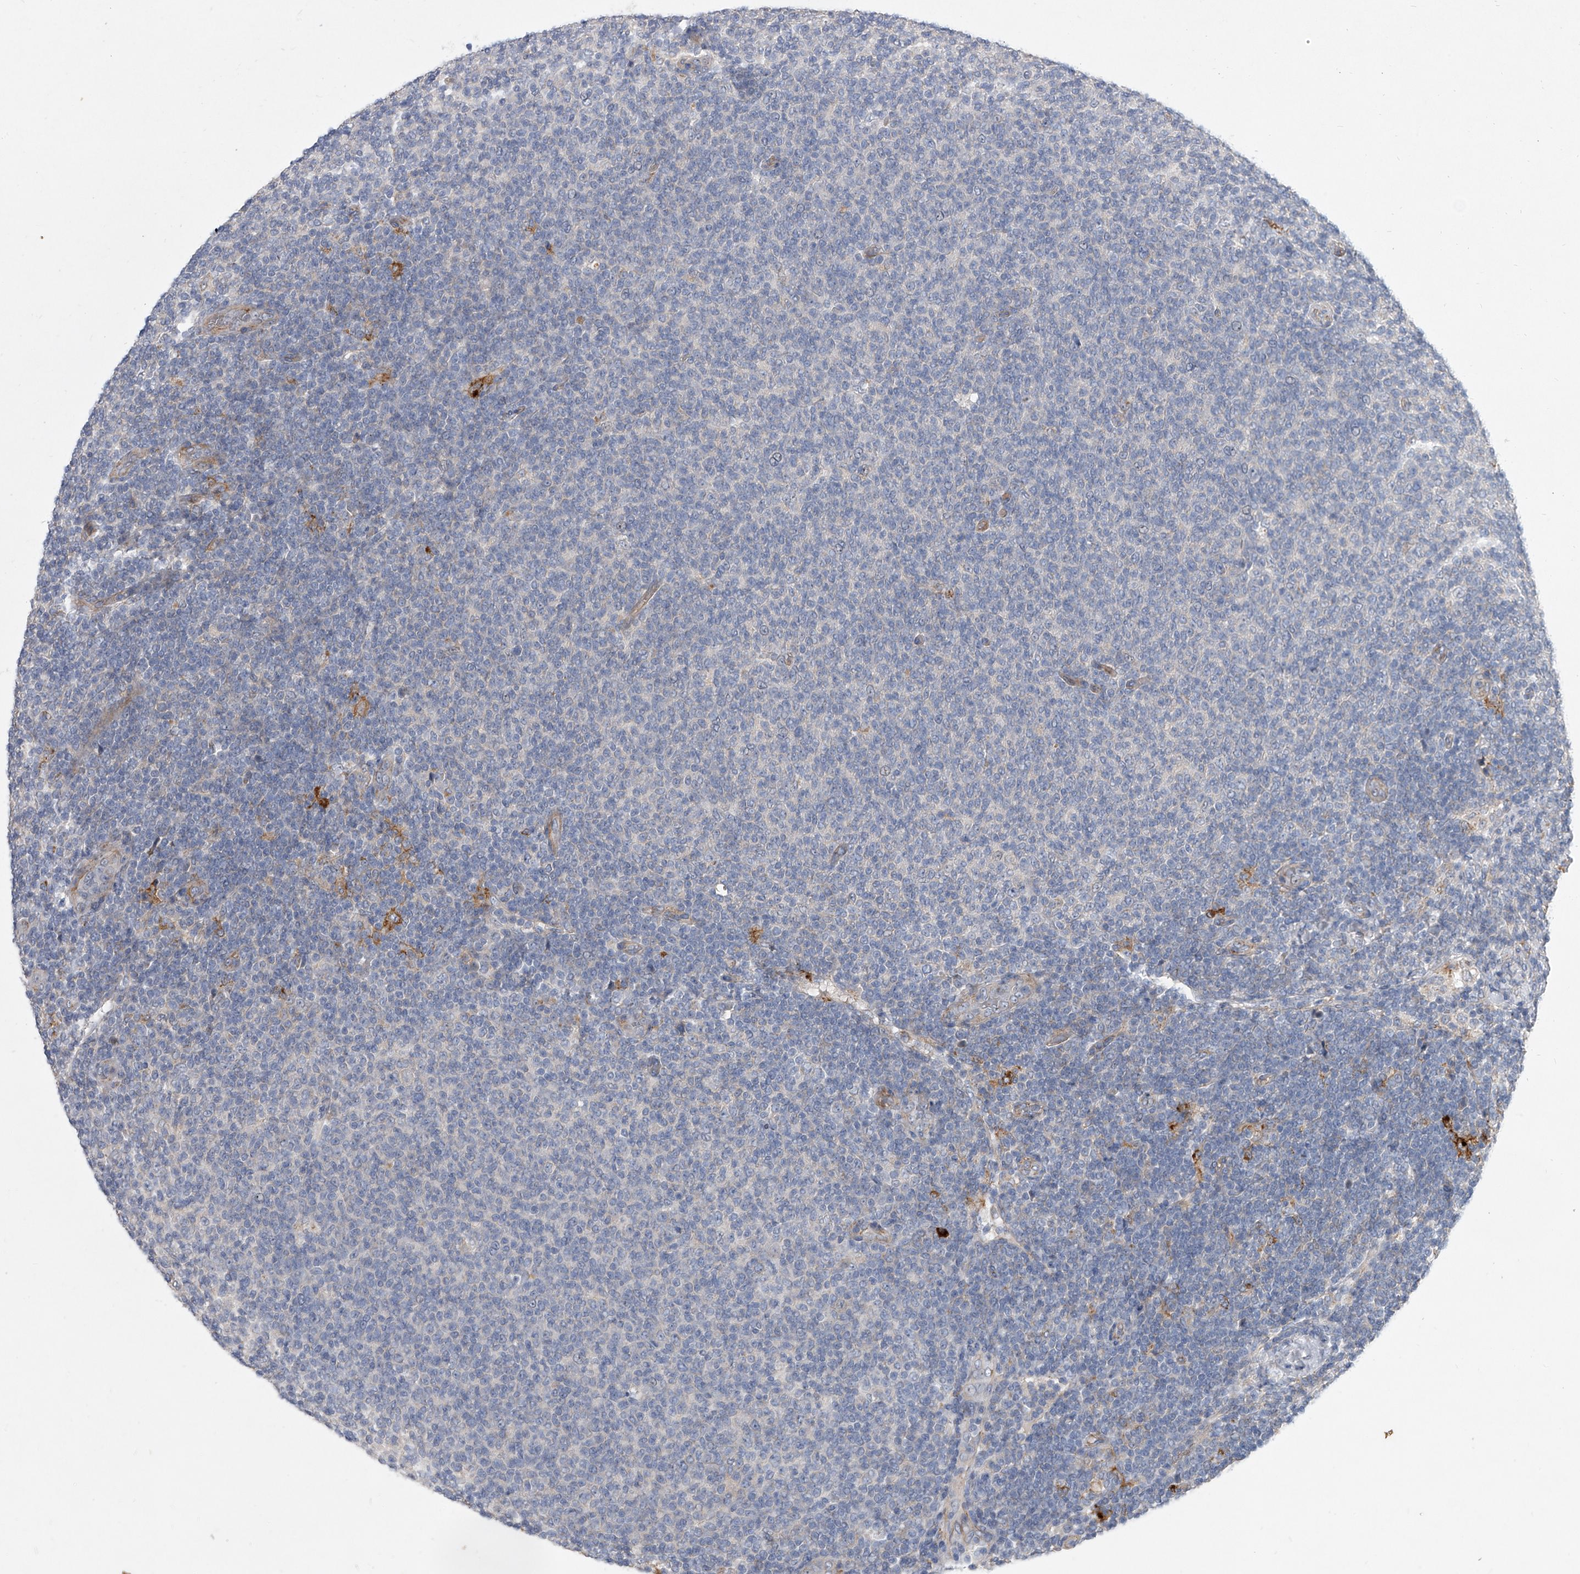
{"staining": {"intensity": "negative", "quantity": "none", "location": "none"}, "tissue": "lymphoma", "cell_type": "Tumor cells", "image_type": "cancer", "snomed": [{"axis": "morphology", "description": "Malignant lymphoma, non-Hodgkin's type, Low grade"}, {"axis": "topography", "description": "Lymph node"}], "caption": "An image of human low-grade malignant lymphoma, non-Hodgkin's type is negative for staining in tumor cells.", "gene": "MINDY4", "patient": {"sex": "male", "age": 66}}